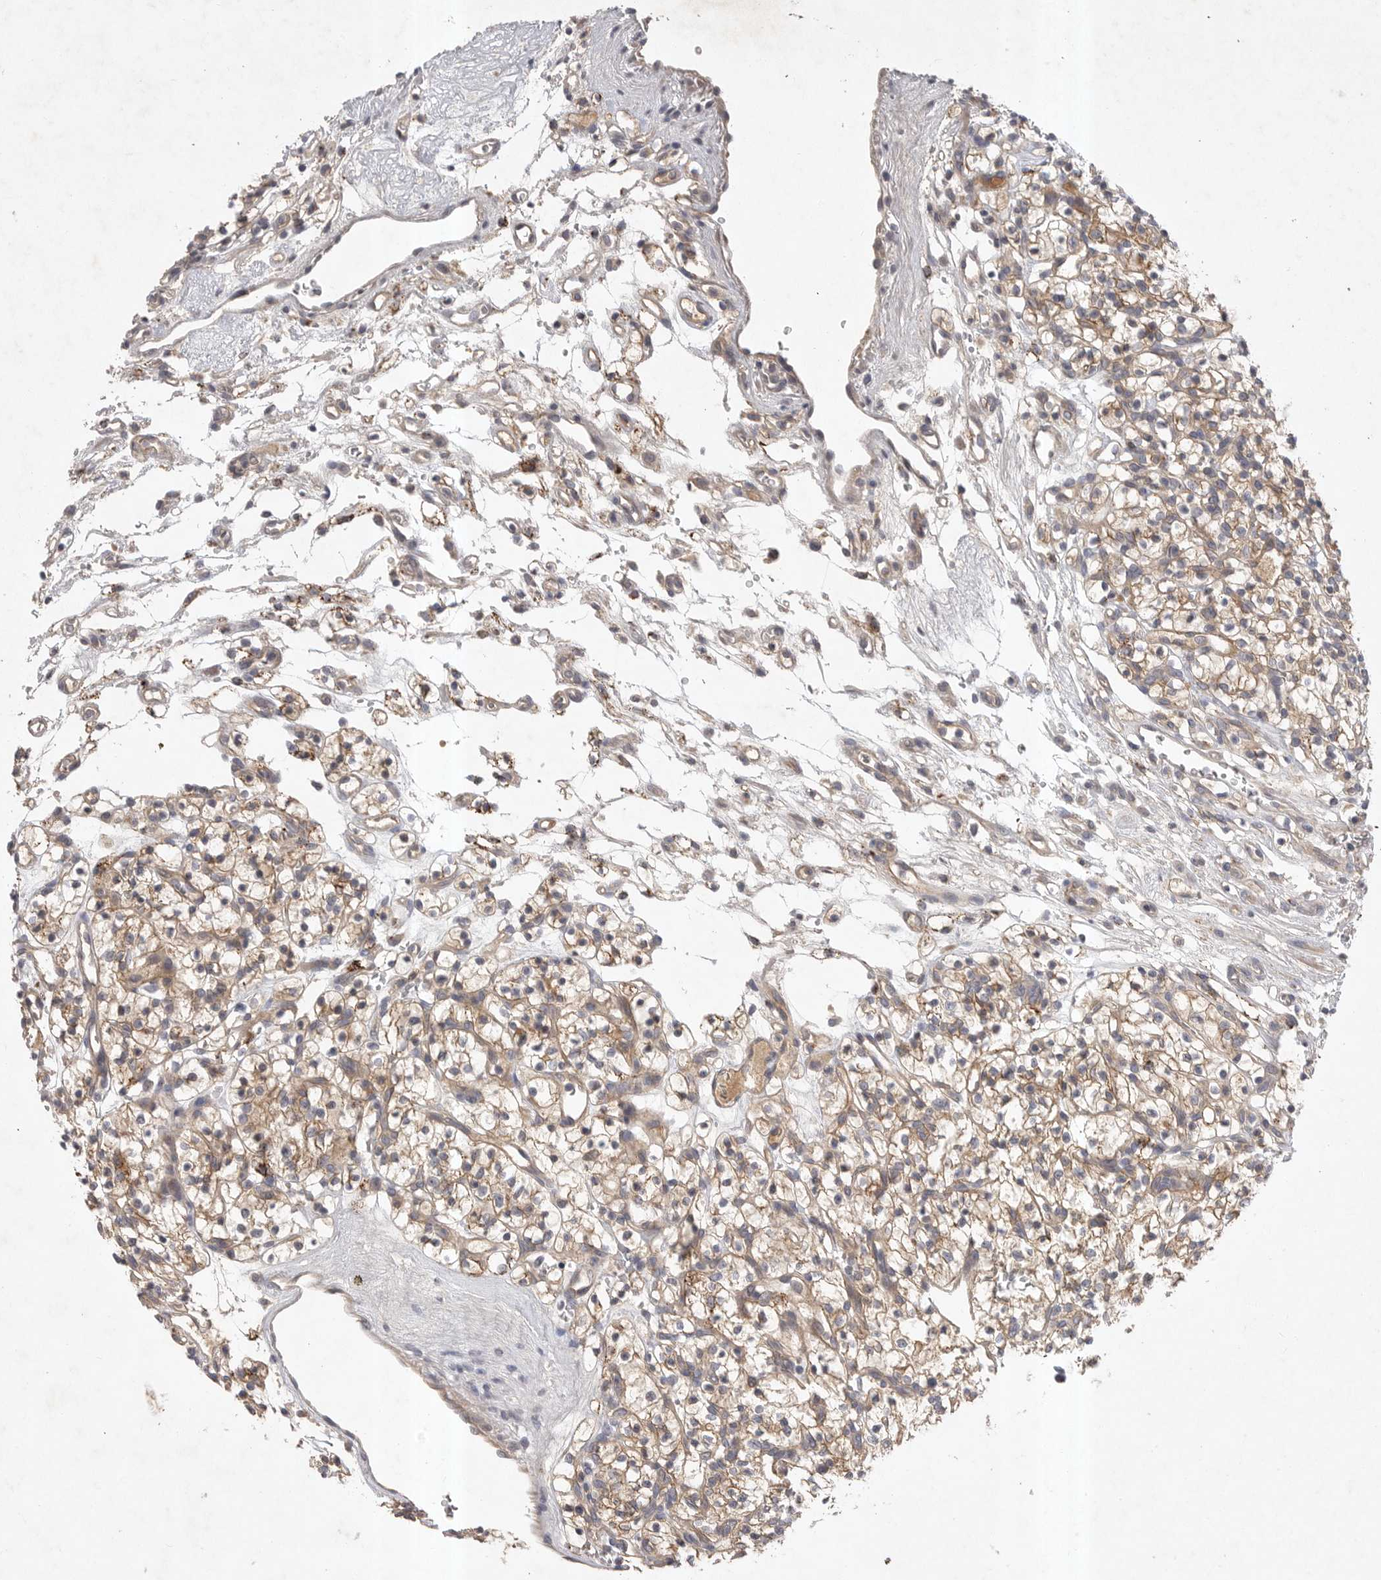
{"staining": {"intensity": "moderate", "quantity": "25%-75%", "location": "cytoplasmic/membranous"}, "tissue": "renal cancer", "cell_type": "Tumor cells", "image_type": "cancer", "snomed": [{"axis": "morphology", "description": "Adenocarcinoma, NOS"}, {"axis": "topography", "description": "Kidney"}], "caption": "A micrograph of renal cancer stained for a protein exhibits moderate cytoplasmic/membranous brown staining in tumor cells.", "gene": "DHDDS", "patient": {"sex": "female", "age": 57}}